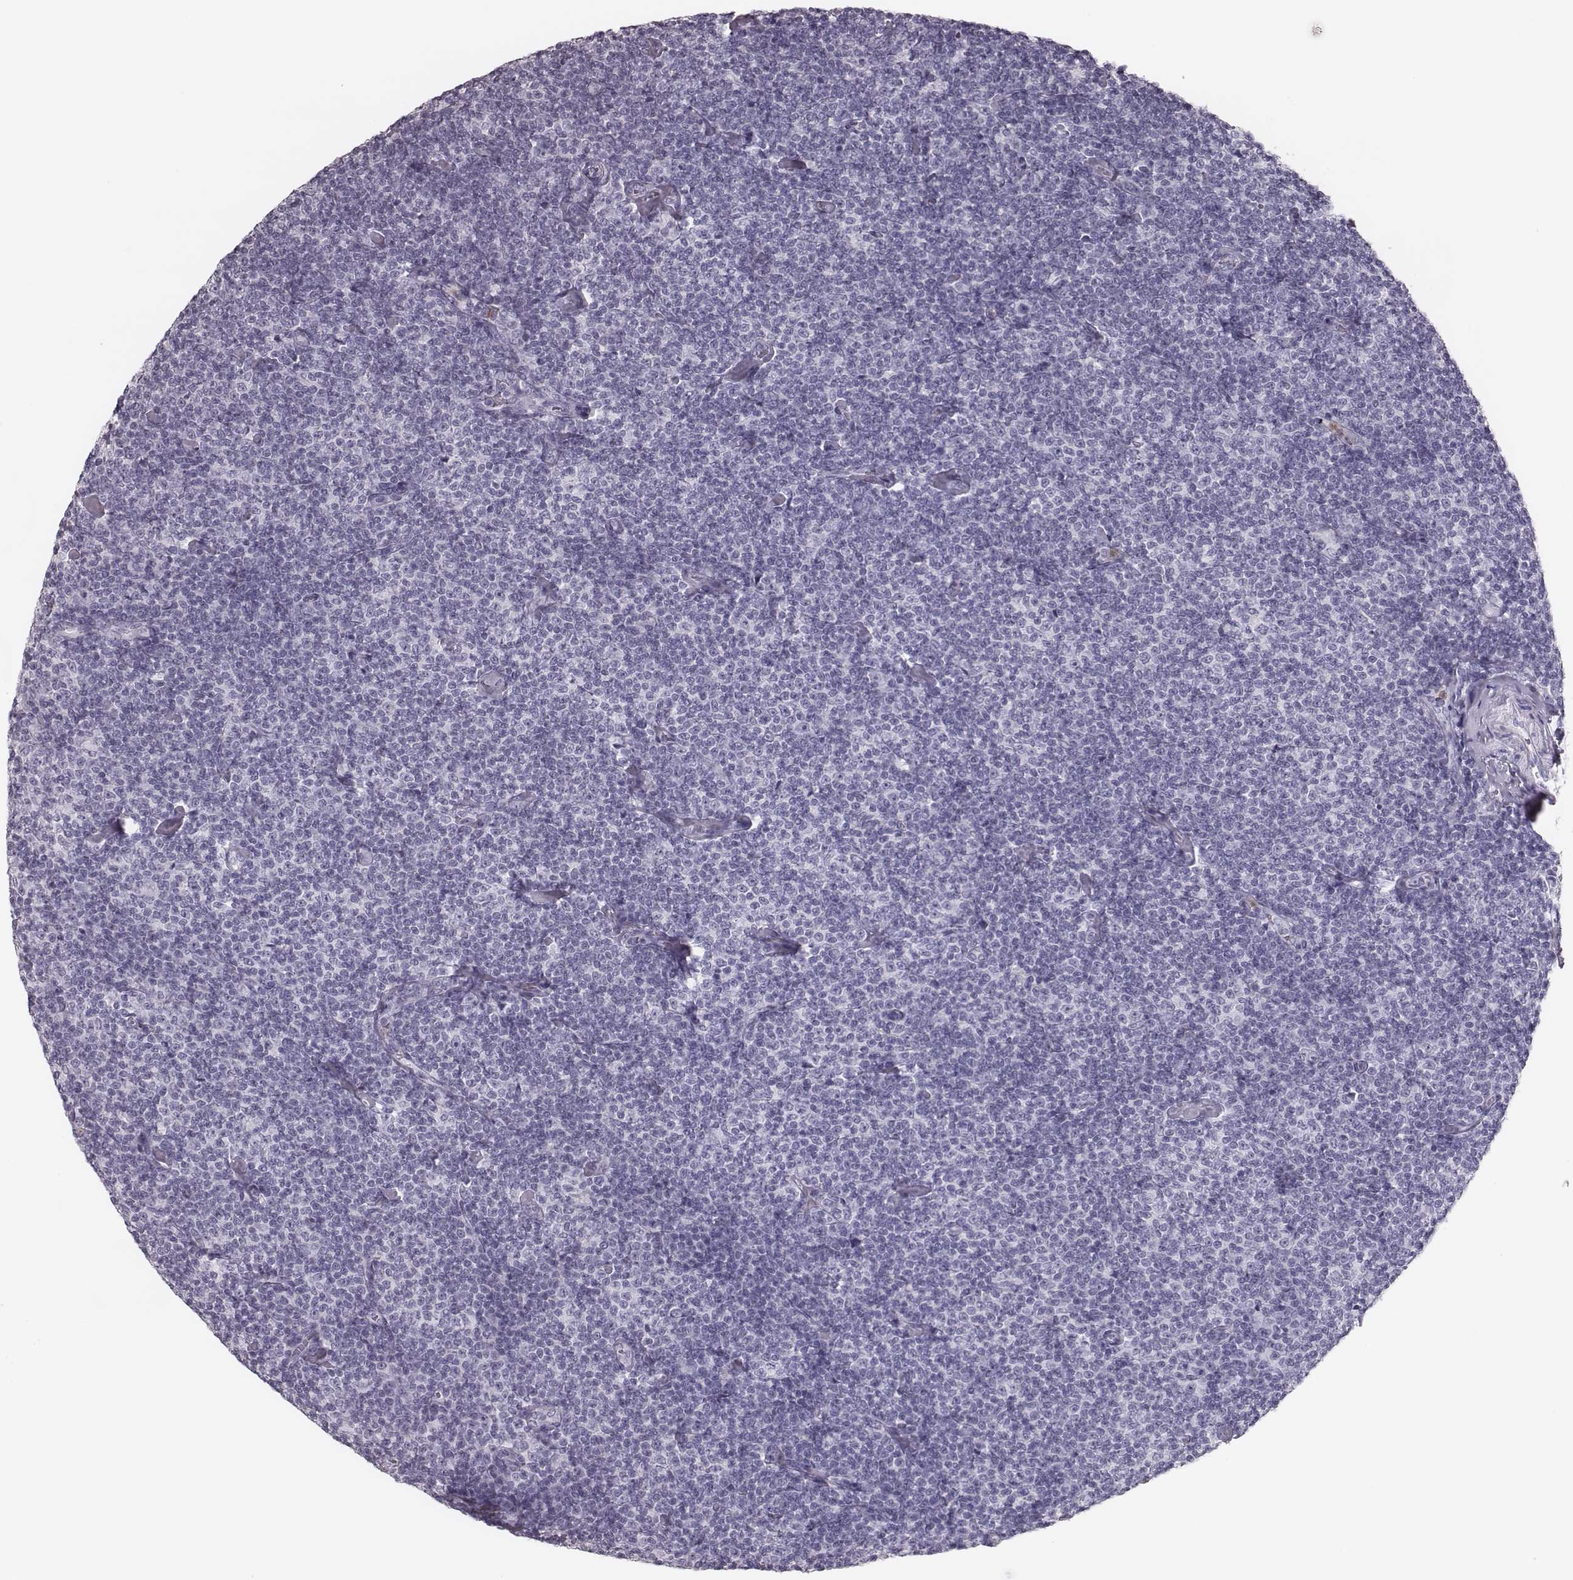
{"staining": {"intensity": "negative", "quantity": "none", "location": "none"}, "tissue": "lymphoma", "cell_type": "Tumor cells", "image_type": "cancer", "snomed": [{"axis": "morphology", "description": "Malignant lymphoma, non-Hodgkin's type, Low grade"}, {"axis": "topography", "description": "Lymph node"}], "caption": "Human lymphoma stained for a protein using immunohistochemistry demonstrates no positivity in tumor cells.", "gene": "ELANE", "patient": {"sex": "male", "age": 81}}